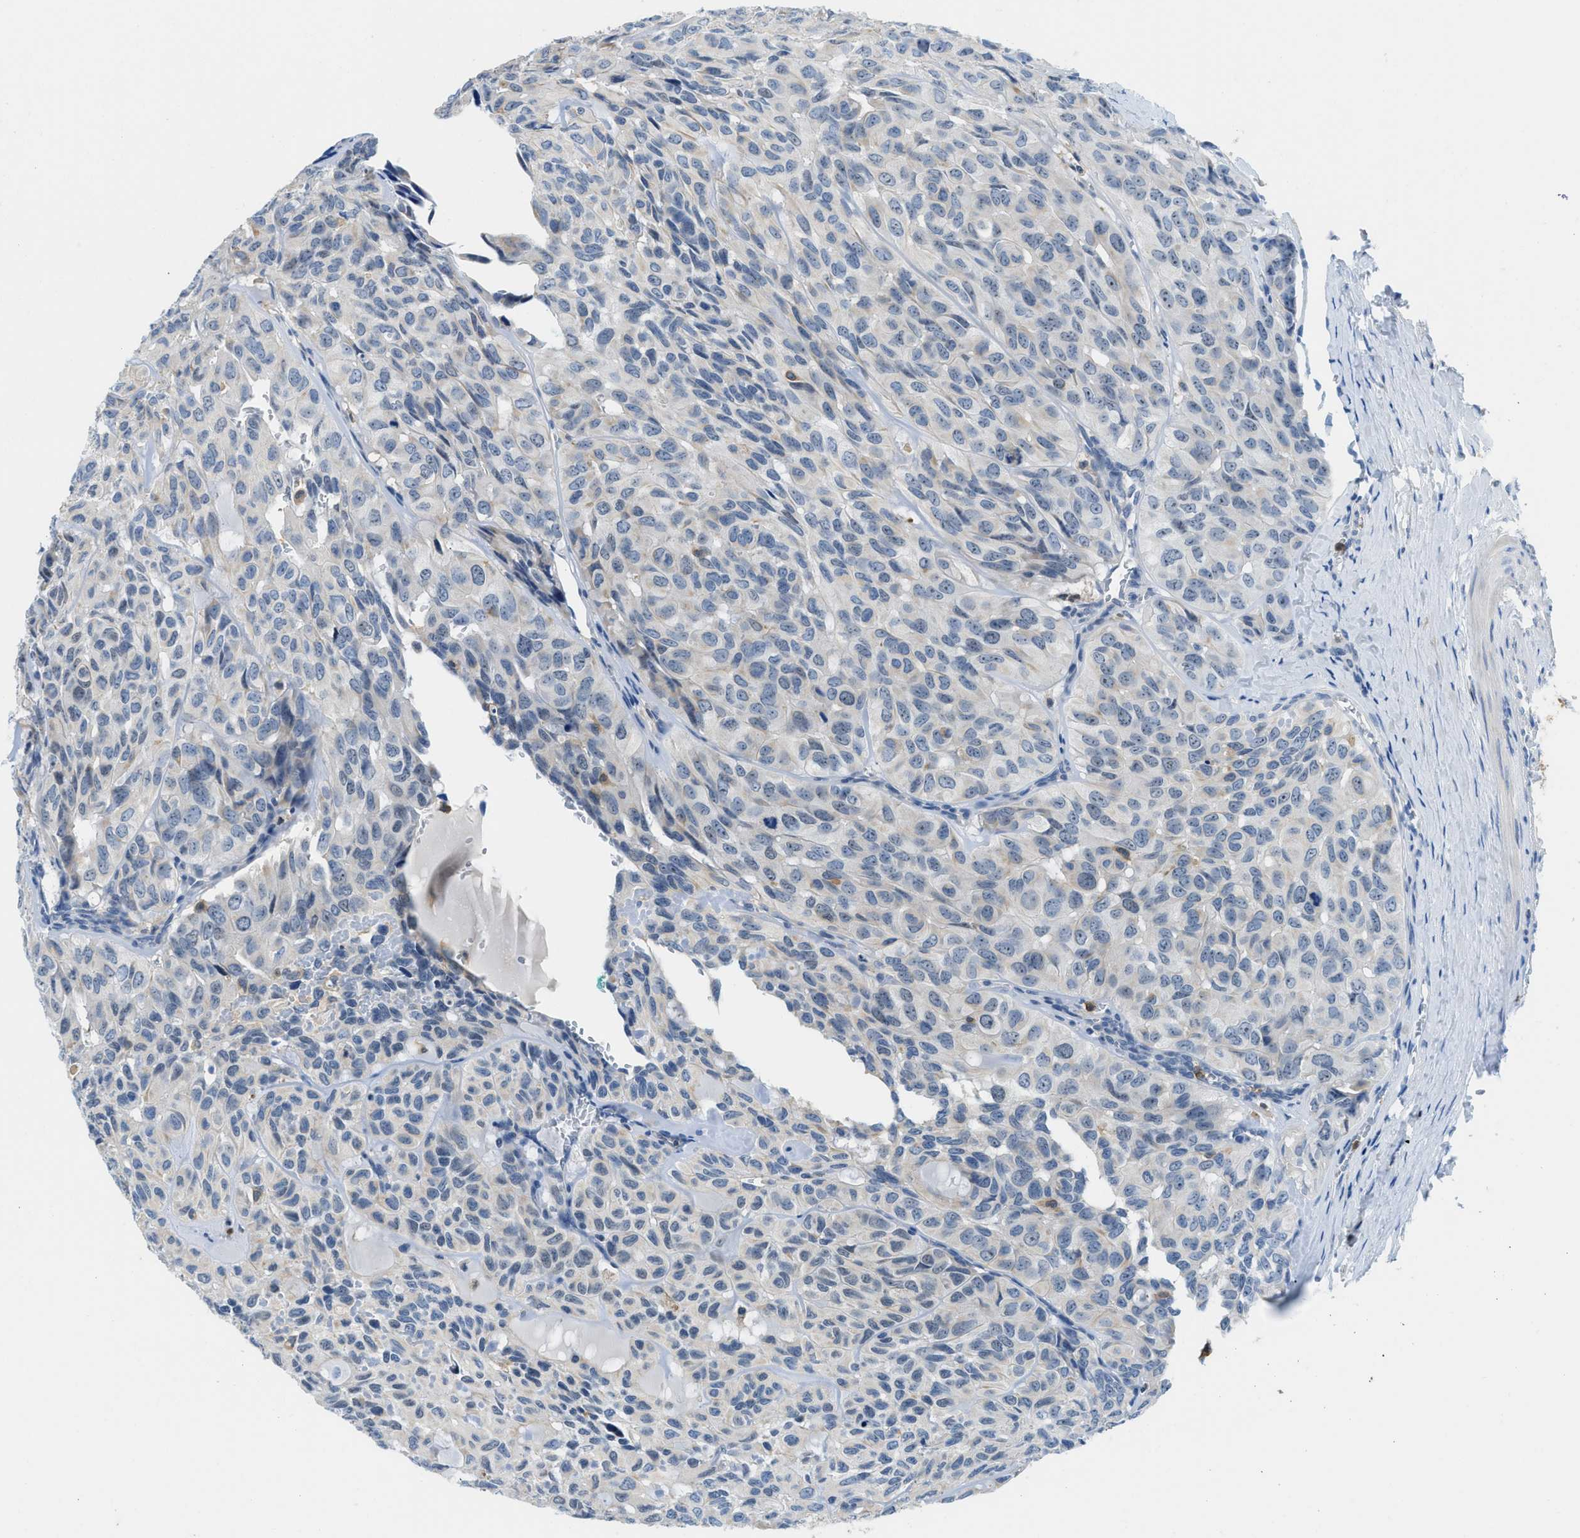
{"staining": {"intensity": "negative", "quantity": "none", "location": "none"}, "tissue": "head and neck cancer", "cell_type": "Tumor cells", "image_type": "cancer", "snomed": [{"axis": "morphology", "description": "Adenocarcinoma, NOS"}, {"axis": "topography", "description": "Salivary gland, NOS"}, {"axis": "topography", "description": "Head-Neck"}], "caption": "Head and neck cancer was stained to show a protein in brown. There is no significant staining in tumor cells.", "gene": "FAM151A", "patient": {"sex": "female", "age": 76}}